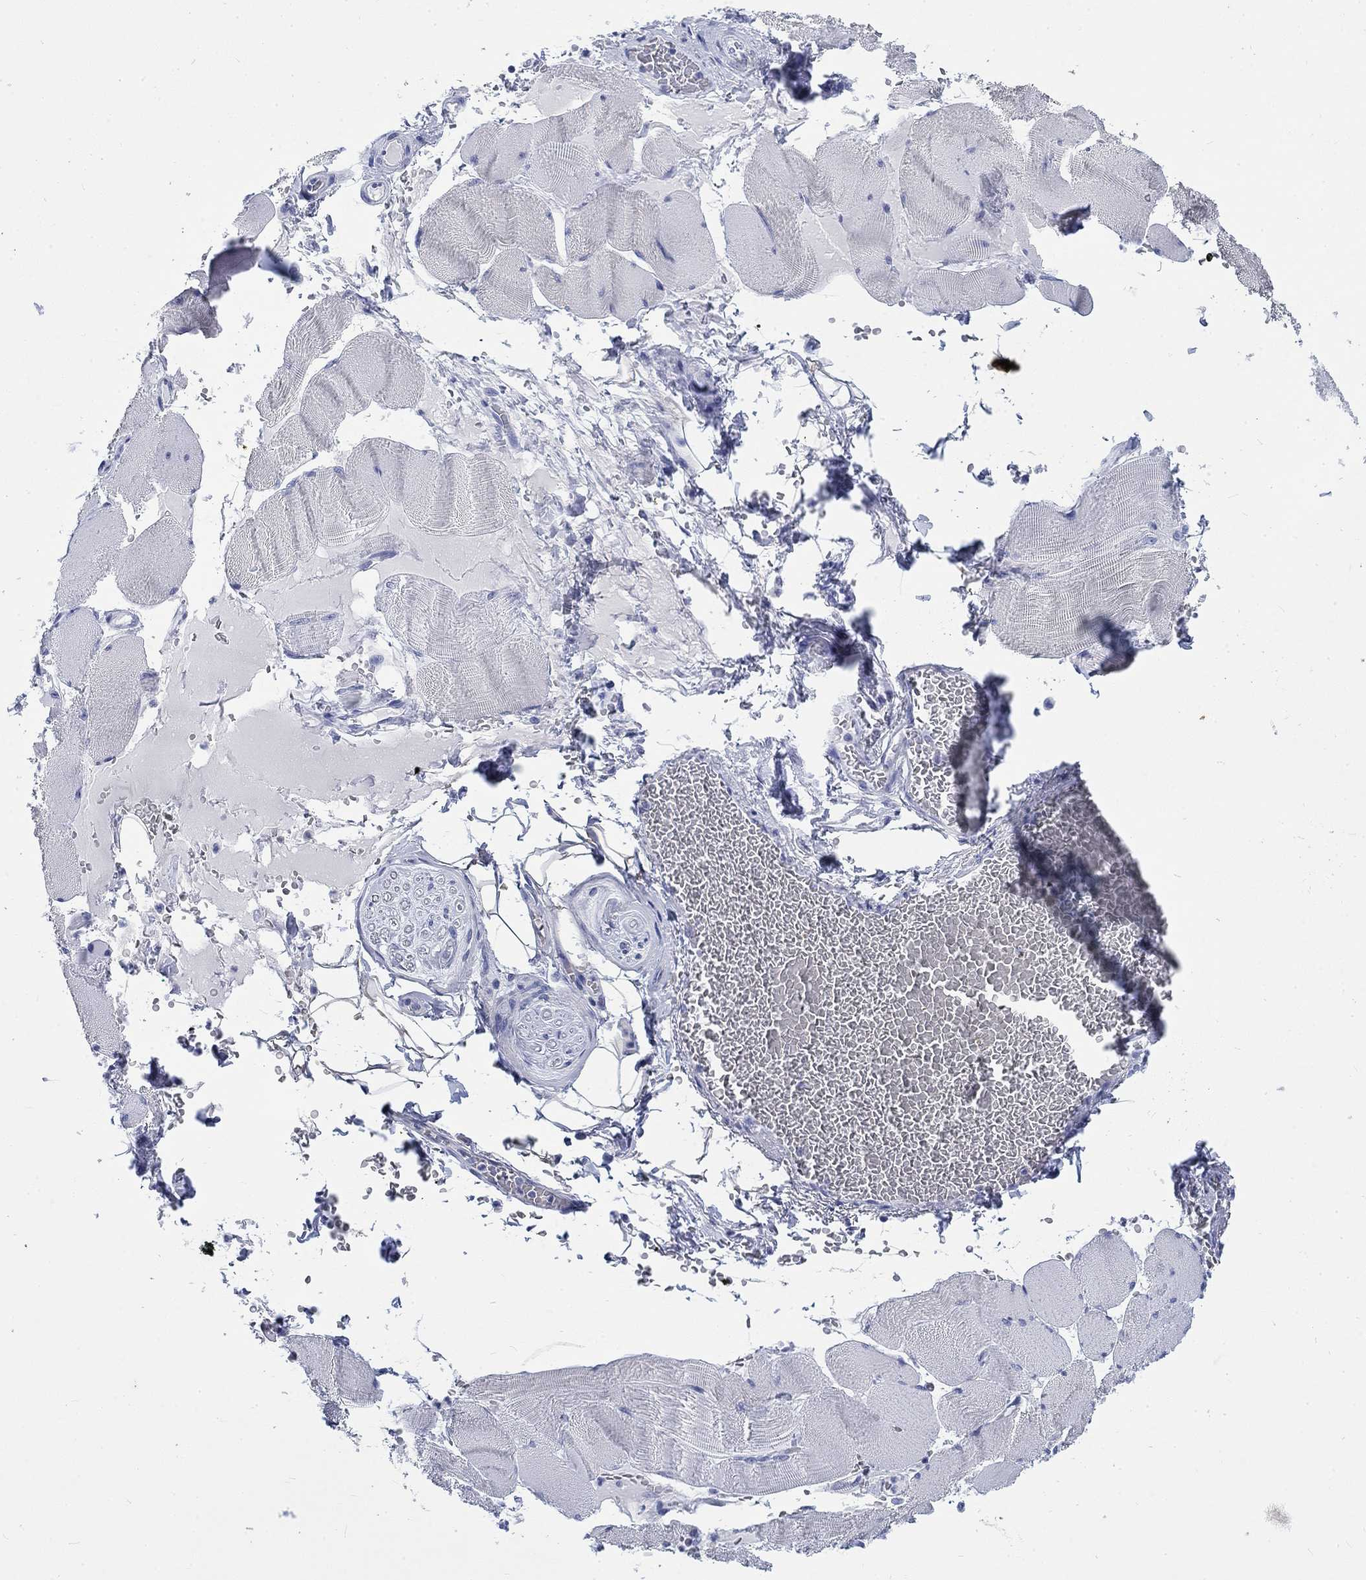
{"staining": {"intensity": "negative", "quantity": "none", "location": "none"}, "tissue": "skeletal muscle", "cell_type": "Myocytes", "image_type": "normal", "snomed": [{"axis": "morphology", "description": "Normal tissue, NOS"}, {"axis": "topography", "description": "Skeletal muscle"}], "caption": "Benign skeletal muscle was stained to show a protein in brown. There is no significant expression in myocytes. Nuclei are stained in blue.", "gene": "KRT76", "patient": {"sex": "male", "age": 56}}